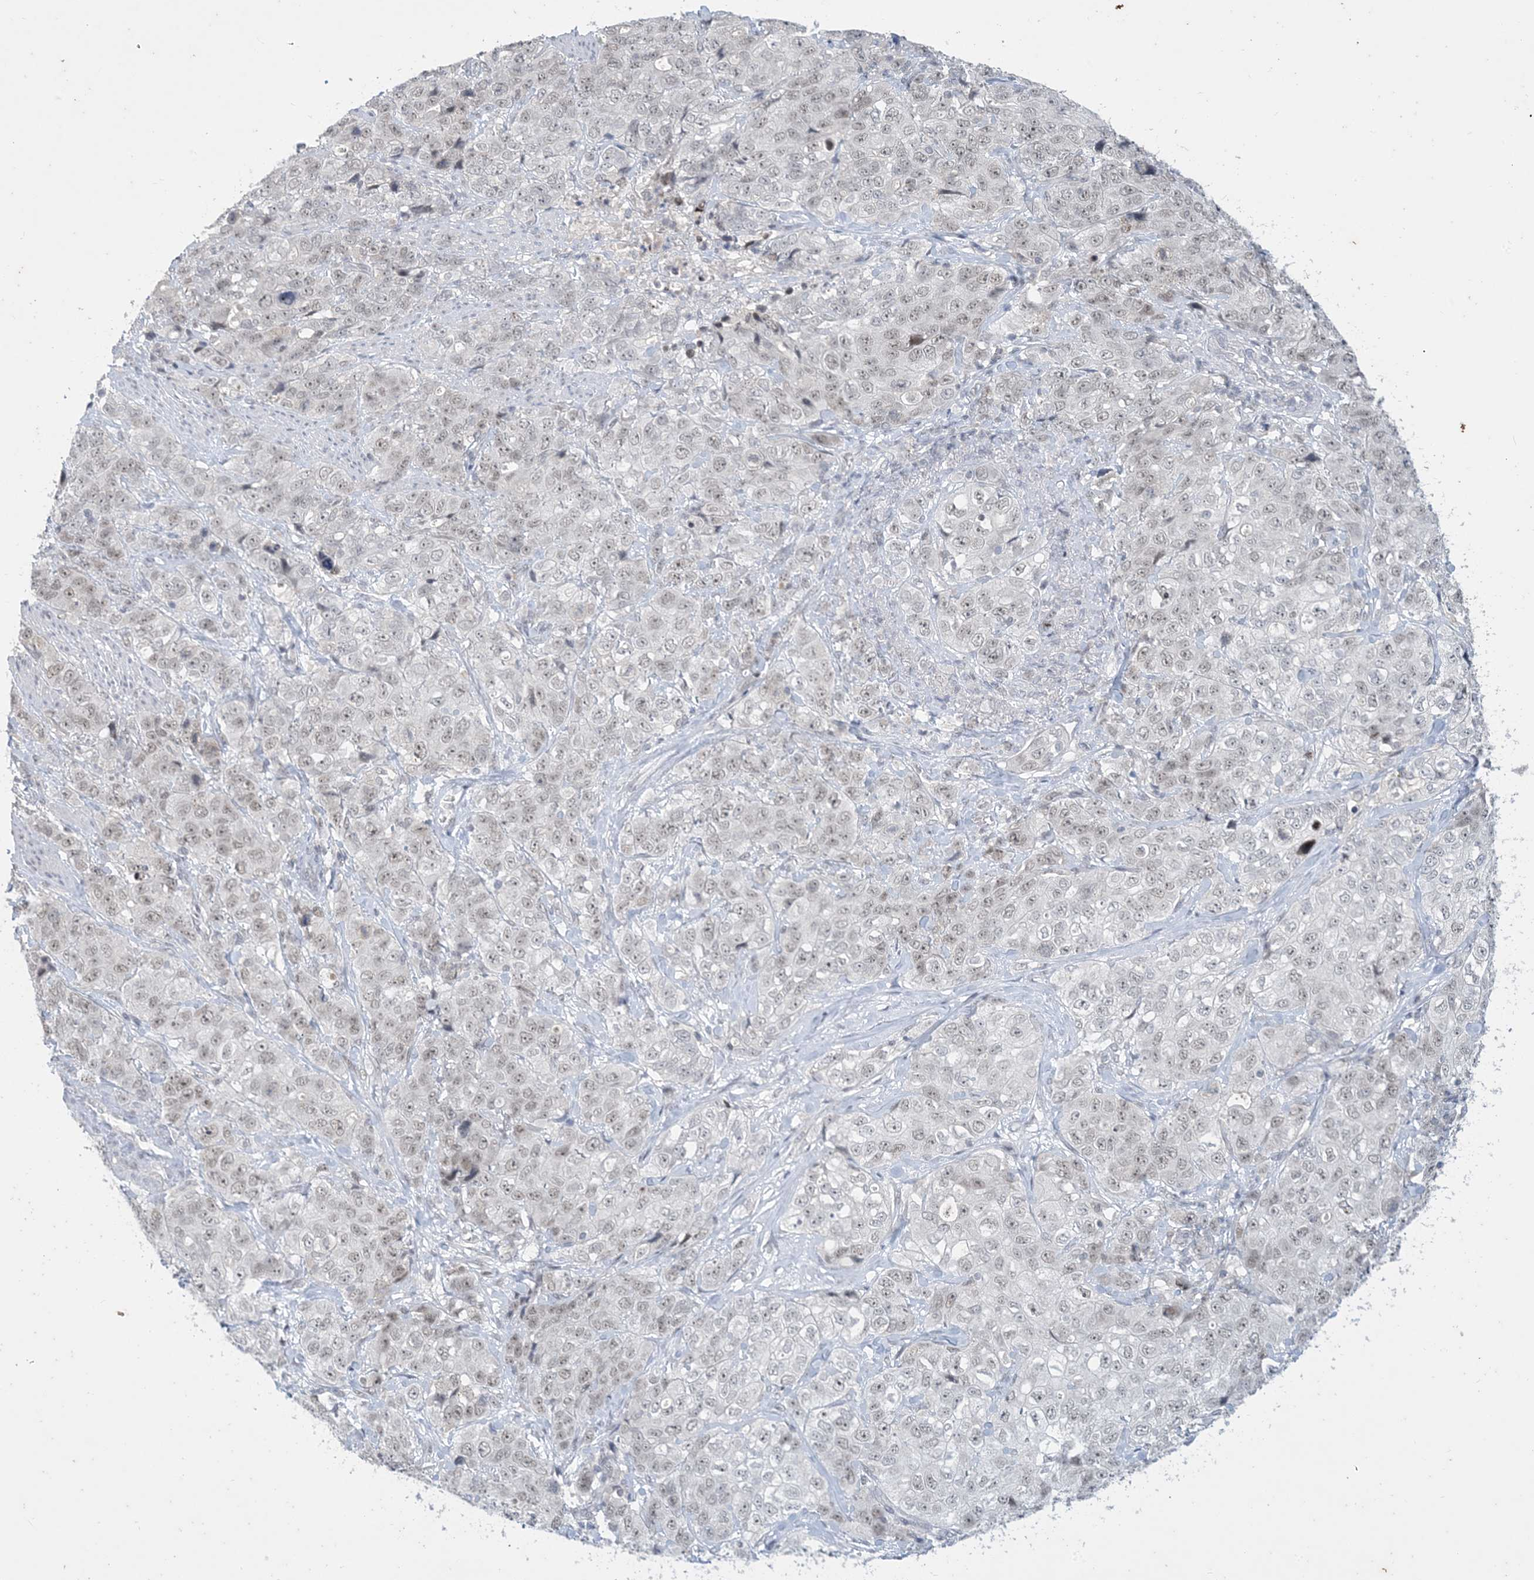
{"staining": {"intensity": "weak", "quantity": ">75%", "location": "nuclear"}, "tissue": "stomach cancer", "cell_type": "Tumor cells", "image_type": "cancer", "snomed": [{"axis": "morphology", "description": "Adenocarcinoma, NOS"}, {"axis": "topography", "description": "Stomach"}], "caption": "High-power microscopy captured an immunohistochemistry photomicrograph of adenocarcinoma (stomach), revealing weak nuclear expression in about >75% of tumor cells.", "gene": "ZNF674", "patient": {"sex": "male", "age": 48}}